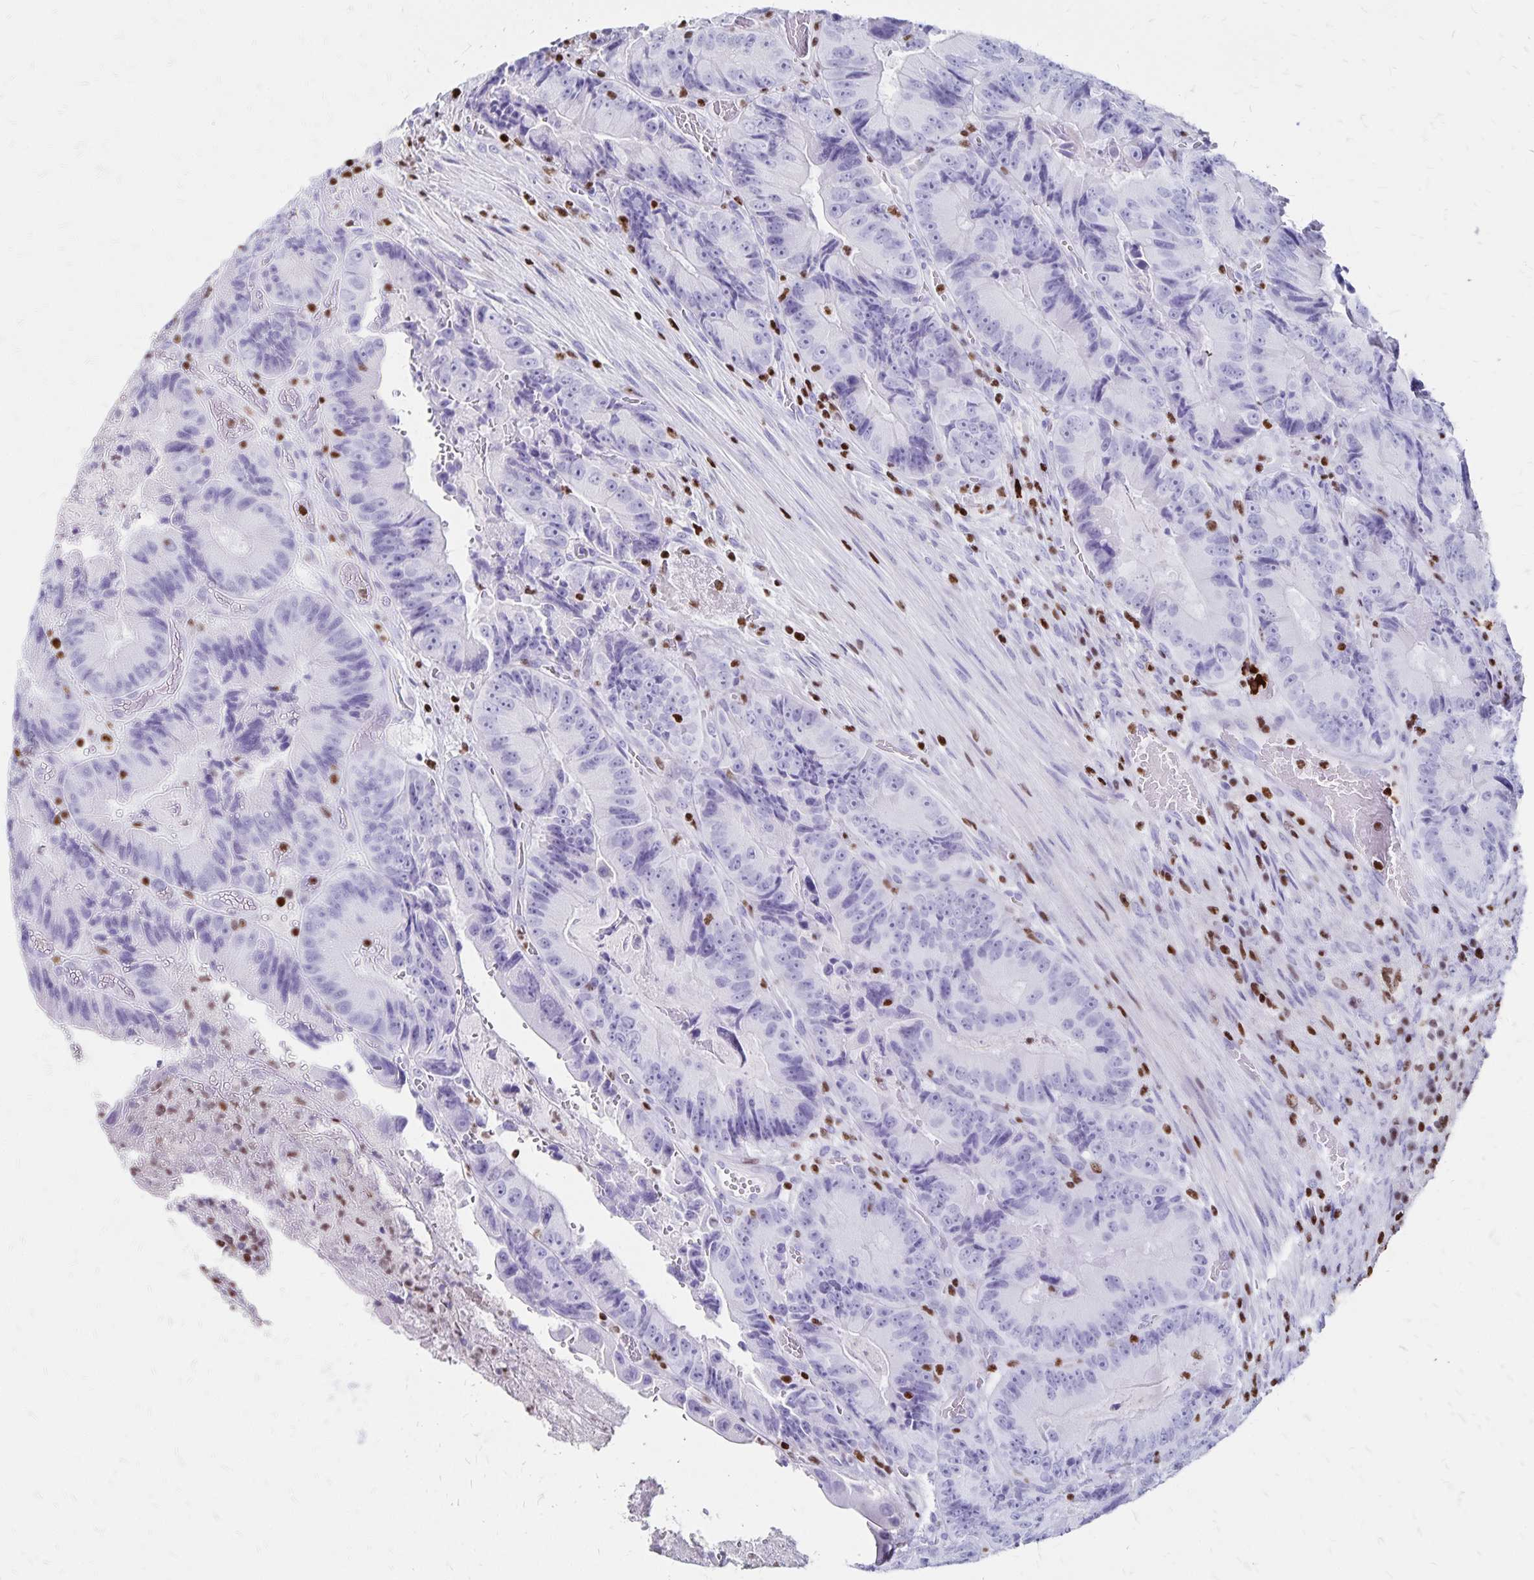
{"staining": {"intensity": "negative", "quantity": "none", "location": "none"}, "tissue": "colorectal cancer", "cell_type": "Tumor cells", "image_type": "cancer", "snomed": [{"axis": "morphology", "description": "Adenocarcinoma, NOS"}, {"axis": "topography", "description": "Colon"}], "caption": "Colorectal adenocarcinoma was stained to show a protein in brown. There is no significant staining in tumor cells.", "gene": "IKZF1", "patient": {"sex": "female", "age": 86}}